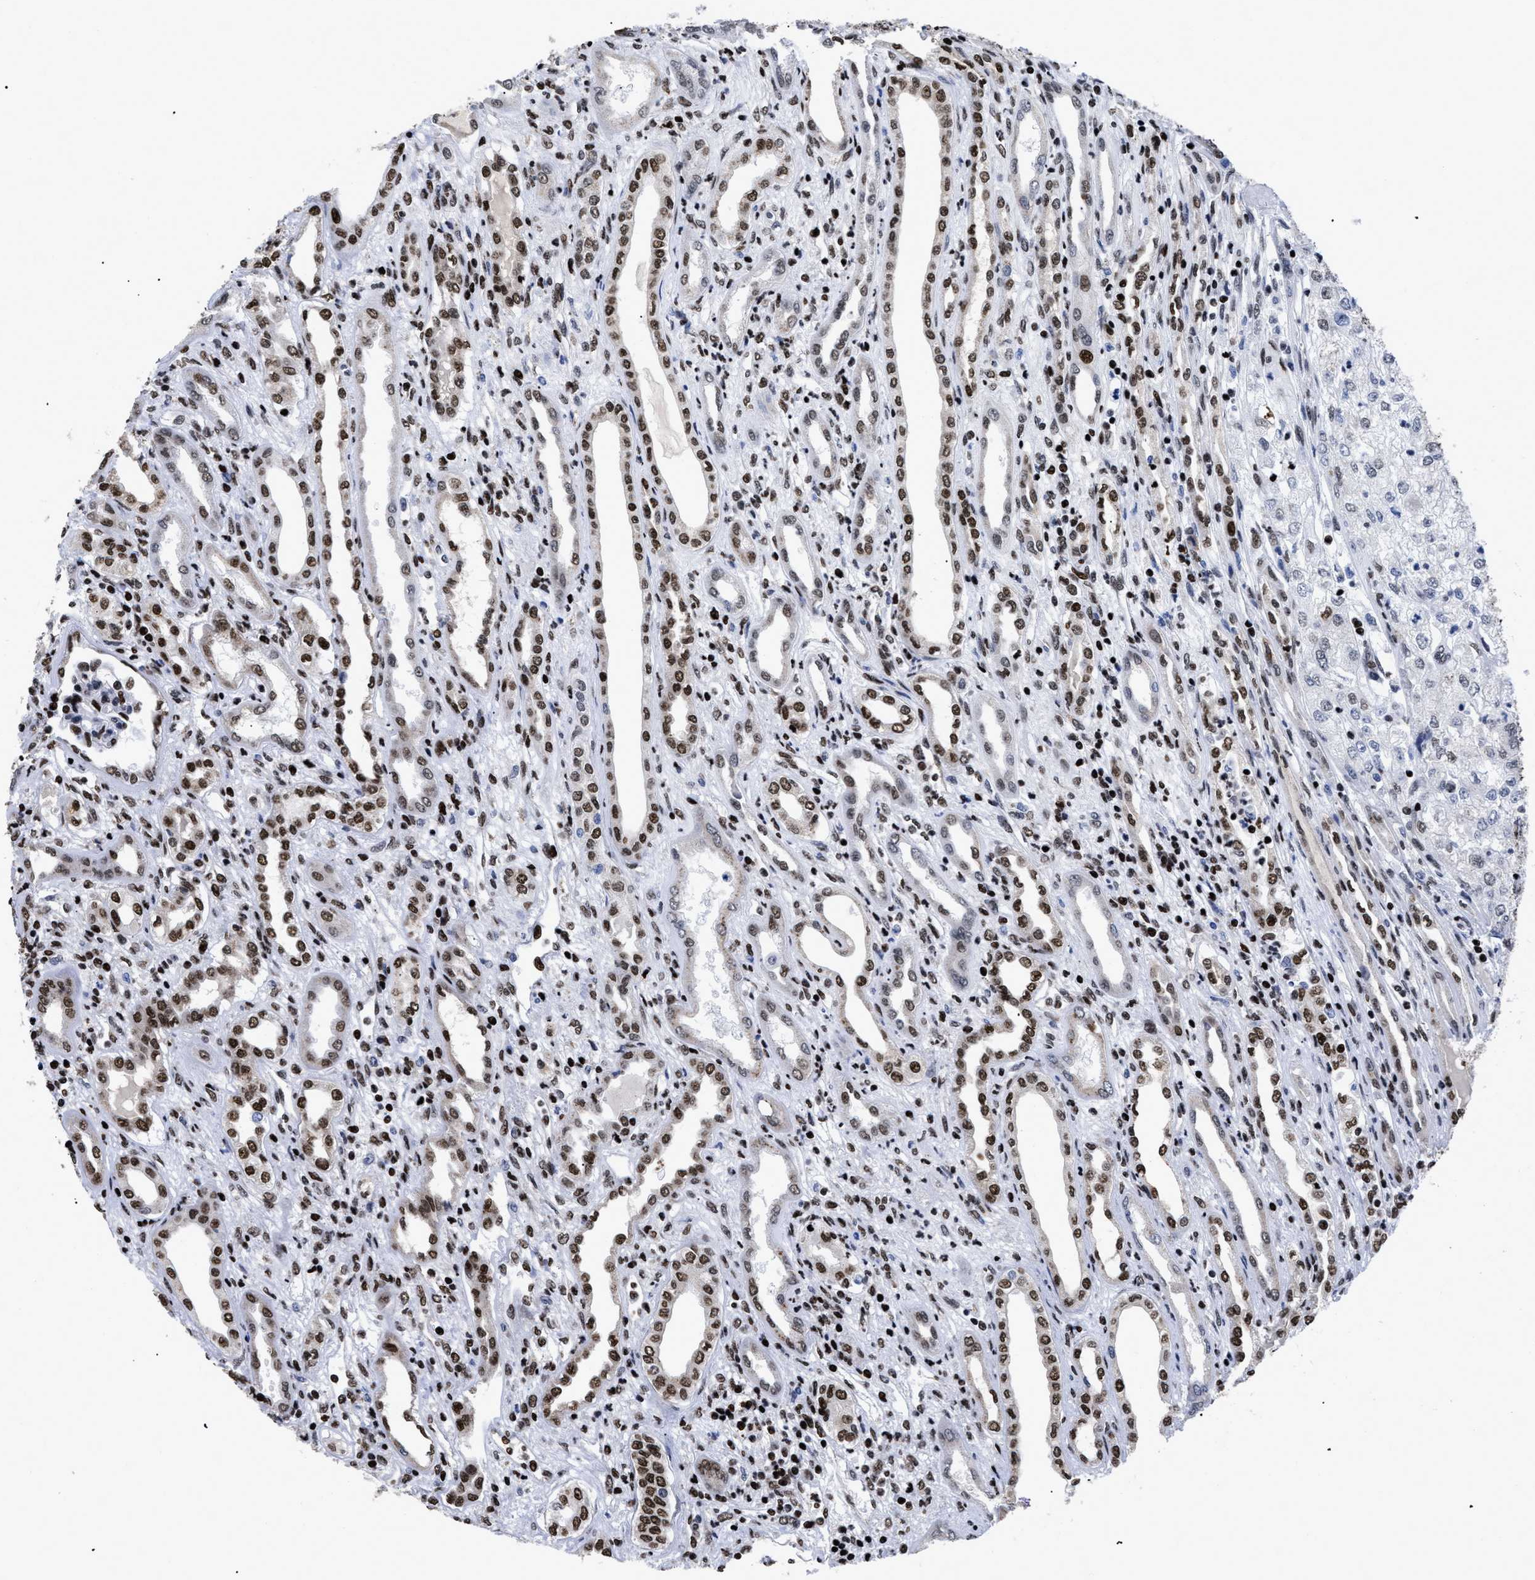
{"staining": {"intensity": "moderate", "quantity": "25%-75%", "location": "nuclear"}, "tissue": "renal cancer", "cell_type": "Tumor cells", "image_type": "cancer", "snomed": [{"axis": "morphology", "description": "Adenocarcinoma, NOS"}, {"axis": "topography", "description": "Kidney"}], "caption": "Renal cancer stained with a brown dye displays moderate nuclear positive positivity in about 25%-75% of tumor cells.", "gene": "CALHM3", "patient": {"sex": "female", "age": 54}}